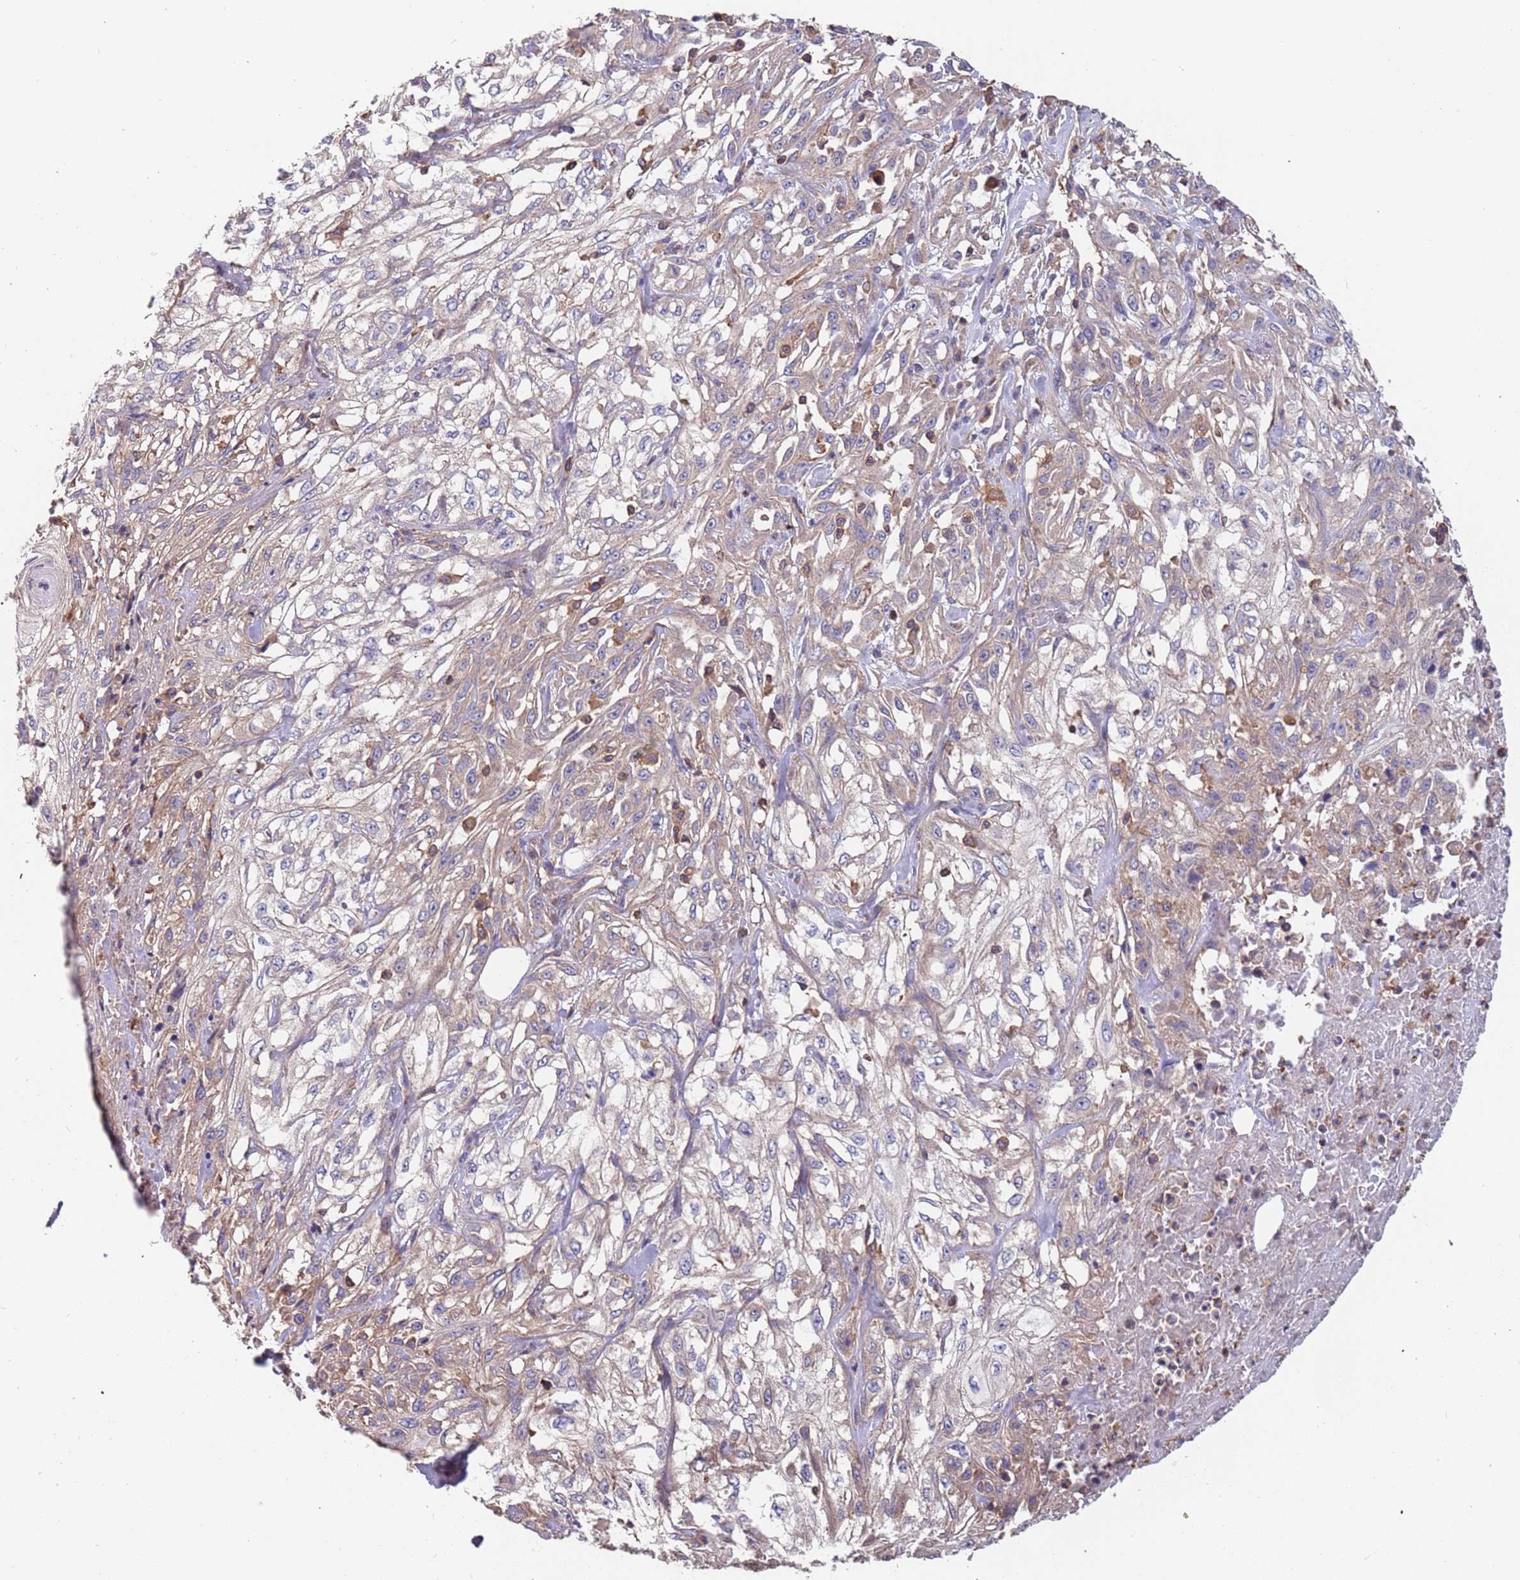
{"staining": {"intensity": "weak", "quantity": "<25%", "location": "cytoplasmic/membranous"}, "tissue": "skin cancer", "cell_type": "Tumor cells", "image_type": "cancer", "snomed": [{"axis": "morphology", "description": "Squamous cell carcinoma, NOS"}, {"axis": "morphology", "description": "Squamous cell carcinoma, metastatic, NOS"}, {"axis": "topography", "description": "Skin"}, {"axis": "topography", "description": "Lymph node"}], "caption": "Immunohistochemistry (IHC) histopathology image of human skin cancer stained for a protein (brown), which reveals no staining in tumor cells.", "gene": "SYT4", "patient": {"sex": "male", "age": 75}}